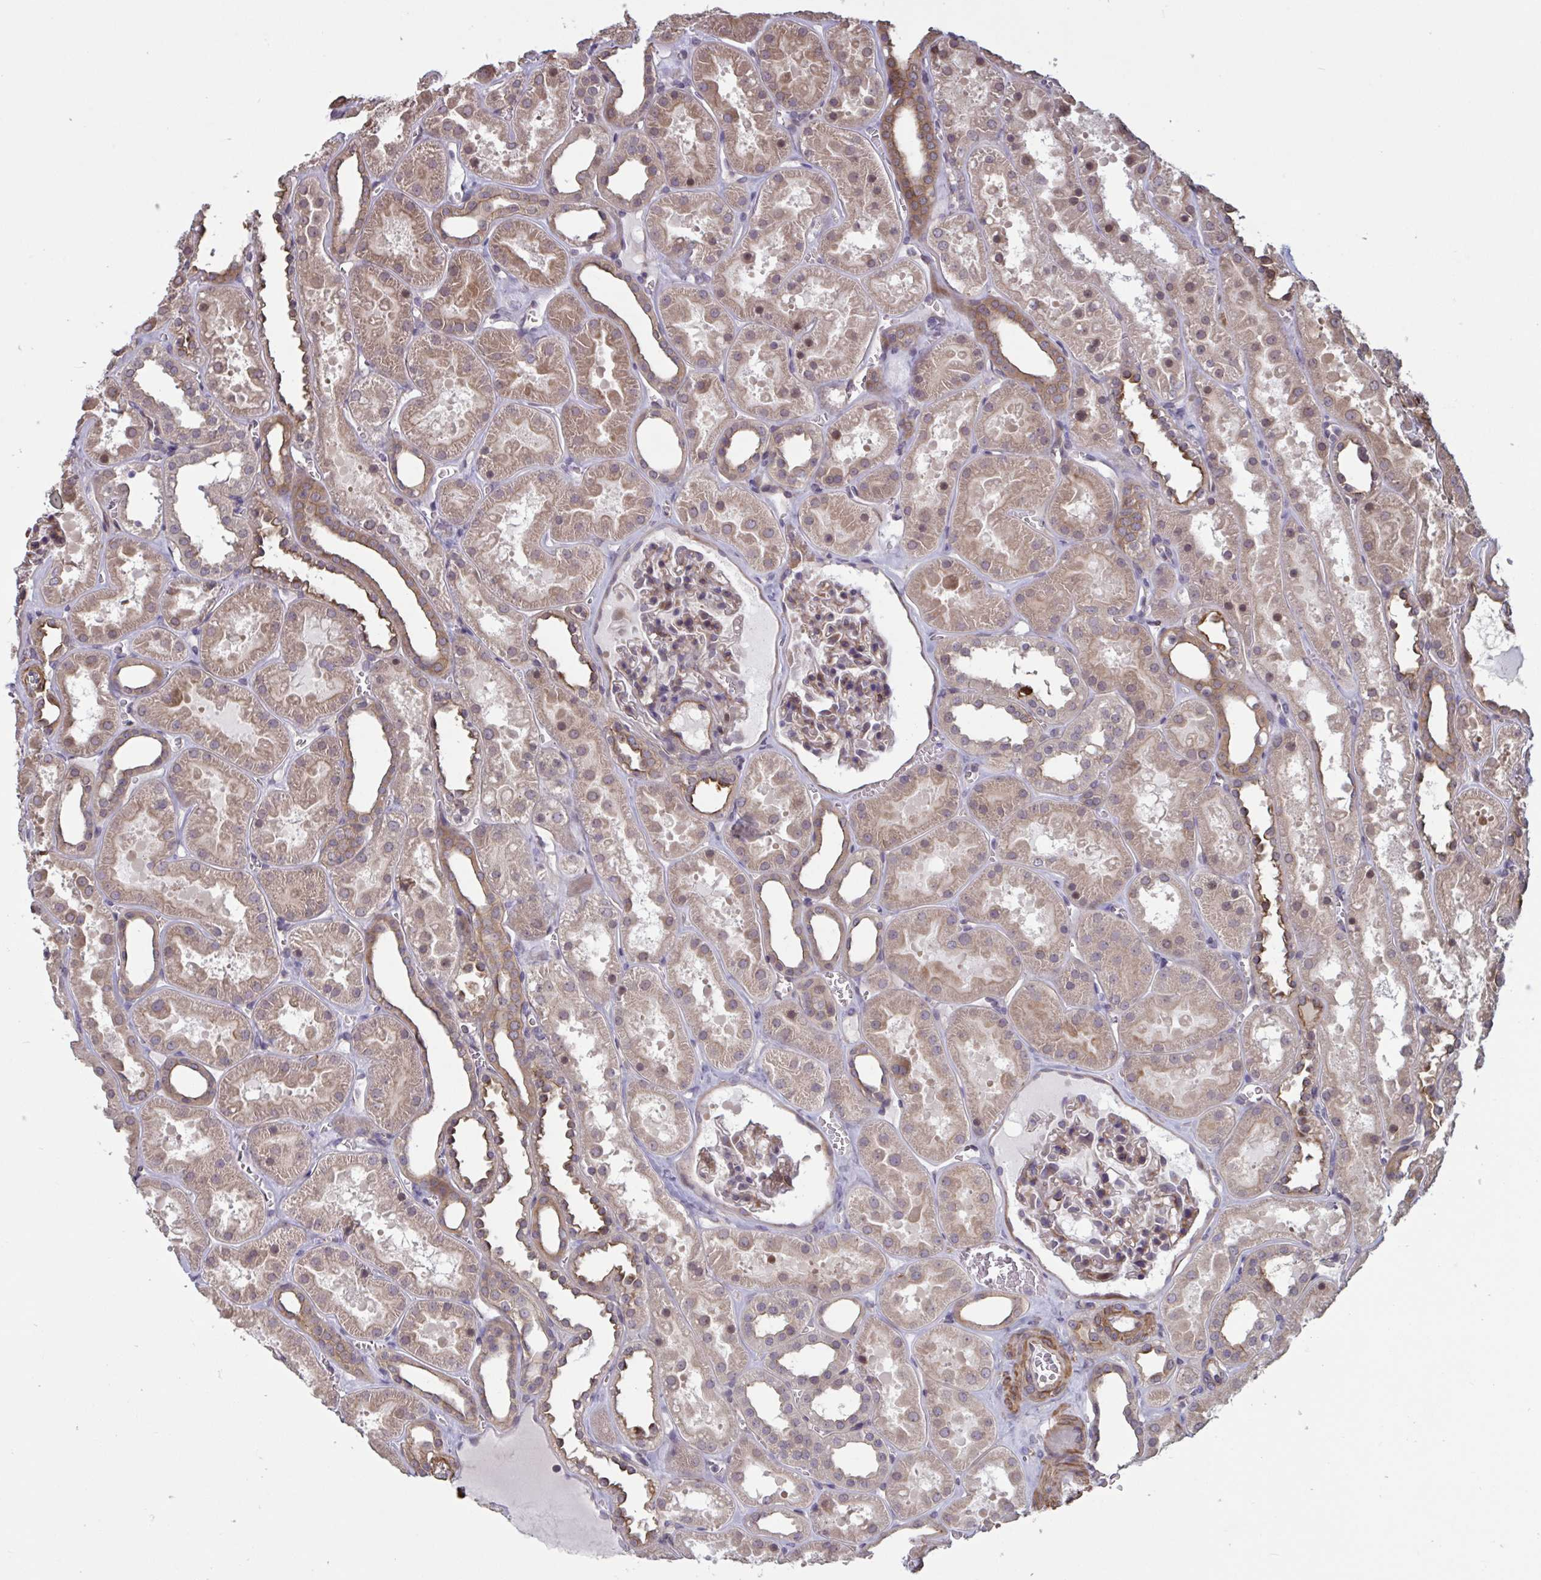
{"staining": {"intensity": "weak", "quantity": "<25%", "location": "cytoplasmic/membranous"}, "tissue": "kidney", "cell_type": "Cells in glomeruli", "image_type": "normal", "snomed": [{"axis": "morphology", "description": "Normal tissue, NOS"}, {"axis": "topography", "description": "Kidney"}], "caption": "An immunohistochemistry (IHC) histopathology image of unremarkable kidney is shown. There is no staining in cells in glomeruli of kidney. Brightfield microscopy of IHC stained with DAB (brown) and hematoxylin (blue), captured at high magnification.", "gene": "IPO5", "patient": {"sex": "female", "age": 41}}